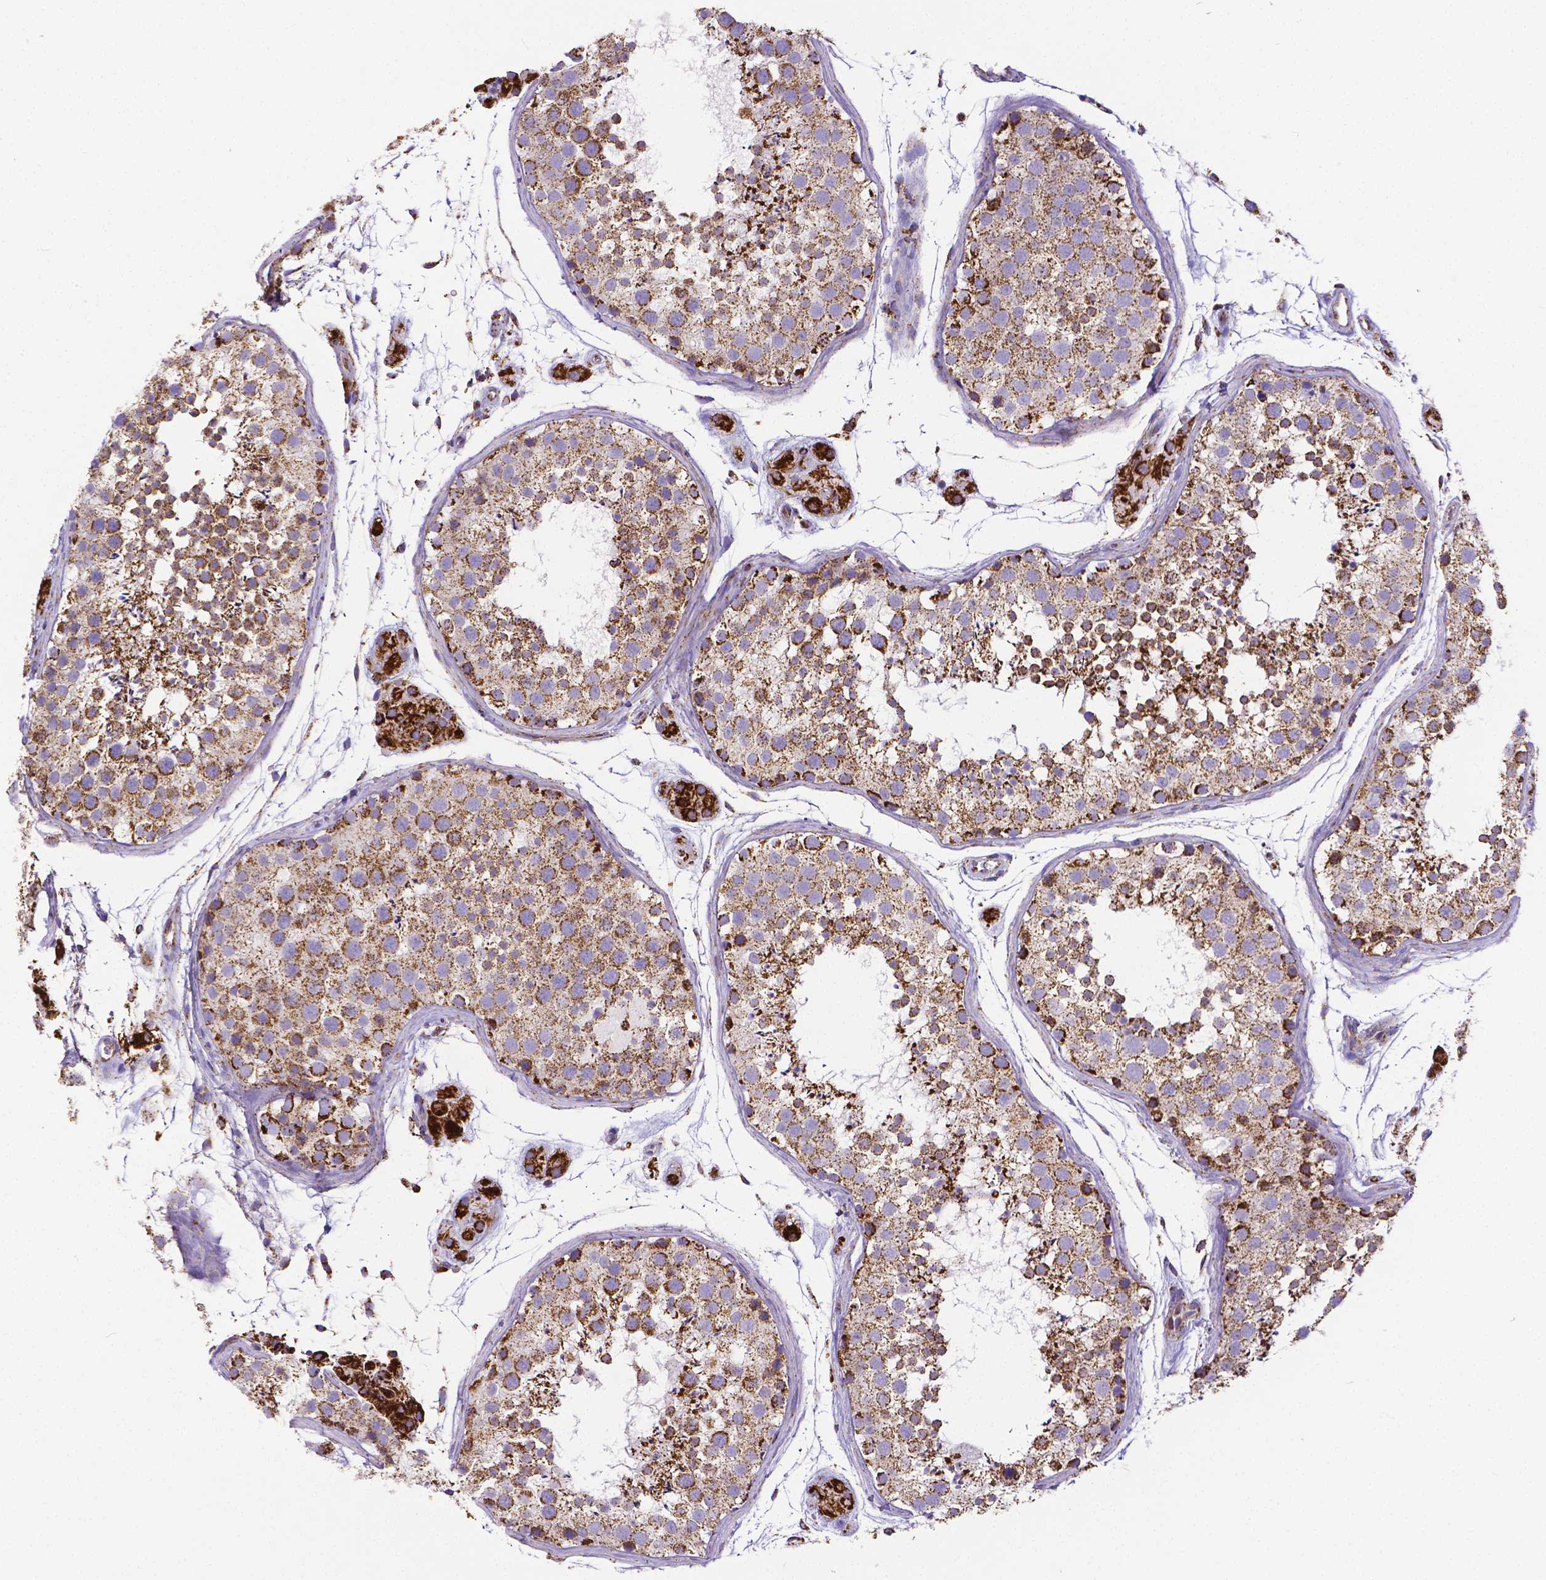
{"staining": {"intensity": "strong", "quantity": ">75%", "location": "cytoplasmic/membranous"}, "tissue": "testis", "cell_type": "Cells in seminiferous ducts", "image_type": "normal", "snomed": [{"axis": "morphology", "description": "Normal tissue, NOS"}, {"axis": "topography", "description": "Testis"}], "caption": "DAB immunohistochemical staining of normal testis exhibits strong cytoplasmic/membranous protein expression in approximately >75% of cells in seminiferous ducts.", "gene": "MACC1", "patient": {"sex": "male", "age": 41}}